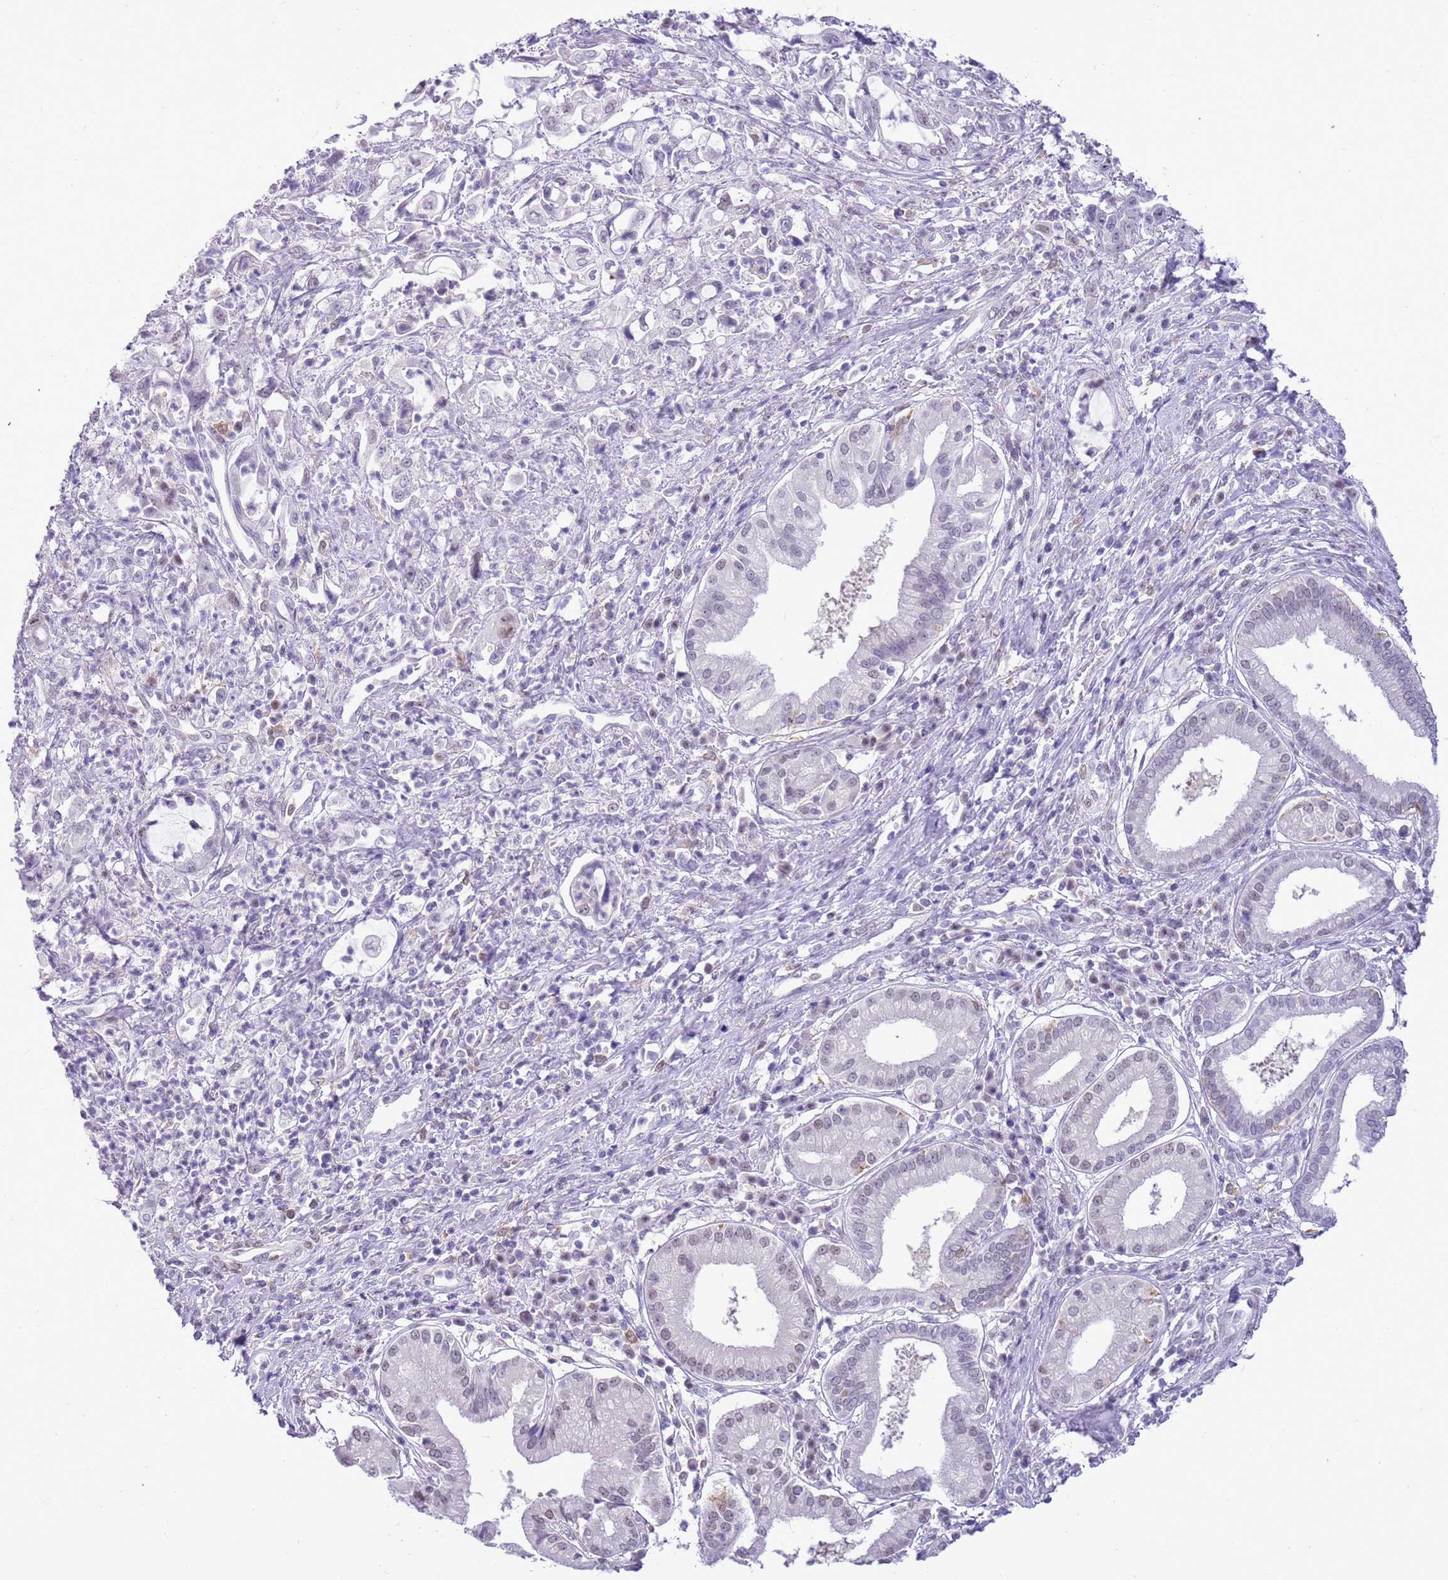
{"staining": {"intensity": "weak", "quantity": "<25%", "location": "nuclear"}, "tissue": "pancreatic cancer", "cell_type": "Tumor cells", "image_type": "cancer", "snomed": [{"axis": "morphology", "description": "Adenocarcinoma, NOS"}, {"axis": "topography", "description": "Pancreas"}], "caption": "DAB immunohistochemical staining of human pancreatic cancer (adenocarcinoma) shows no significant staining in tumor cells.", "gene": "PPP1R17", "patient": {"sex": "female", "age": 61}}